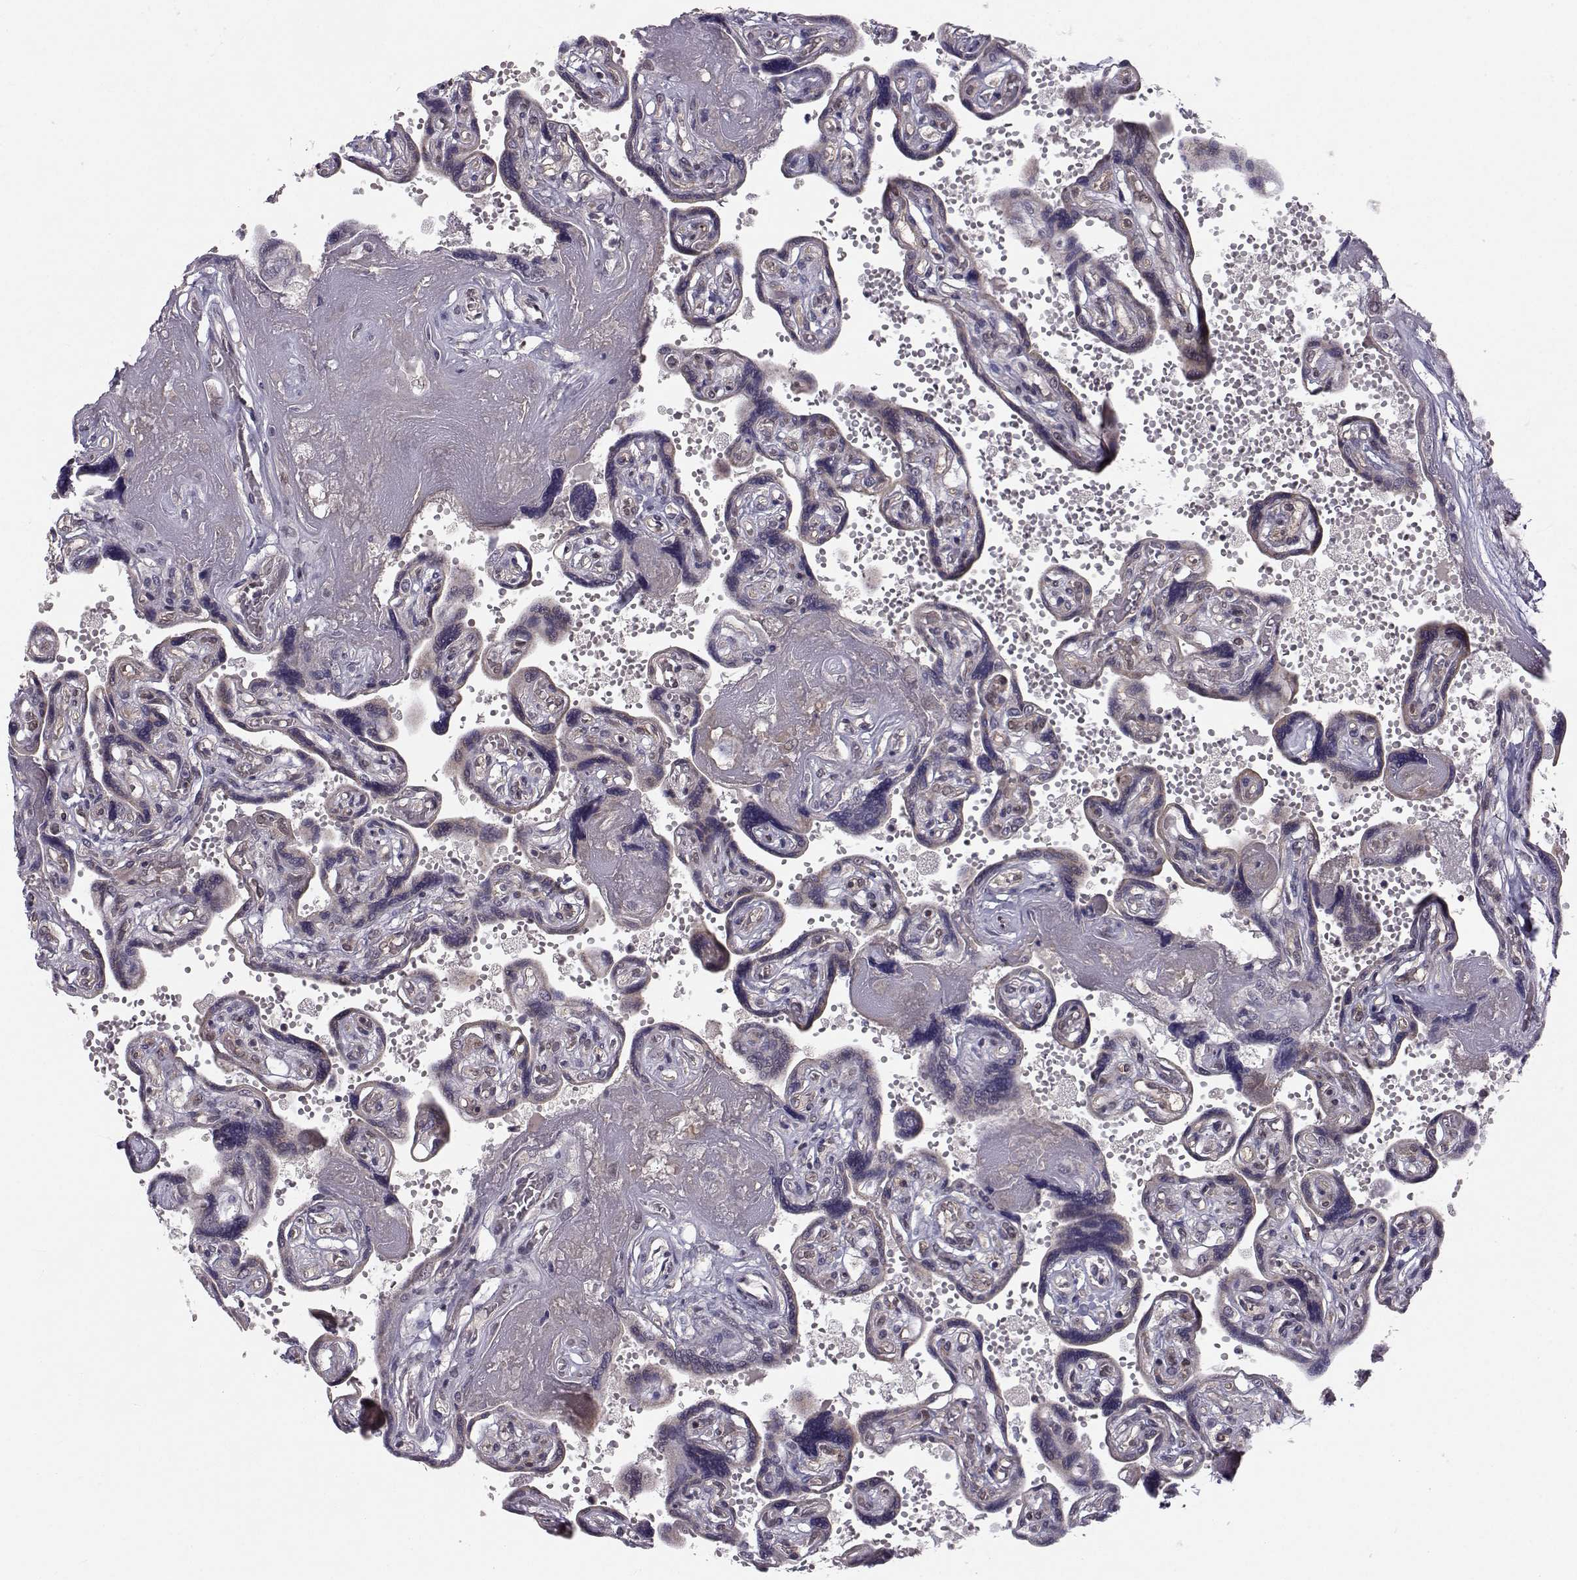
{"staining": {"intensity": "strong", "quantity": ">75%", "location": "nuclear"}, "tissue": "placenta", "cell_type": "Decidual cells", "image_type": "normal", "snomed": [{"axis": "morphology", "description": "Normal tissue, NOS"}, {"axis": "topography", "description": "Placenta"}], "caption": "The immunohistochemical stain shows strong nuclear staining in decidual cells of benign placenta. (Stains: DAB (3,3'-diaminobenzidine) in brown, nuclei in blue, Microscopy: brightfield microscopy at high magnification).", "gene": "PKN2", "patient": {"sex": "female", "age": 32}}